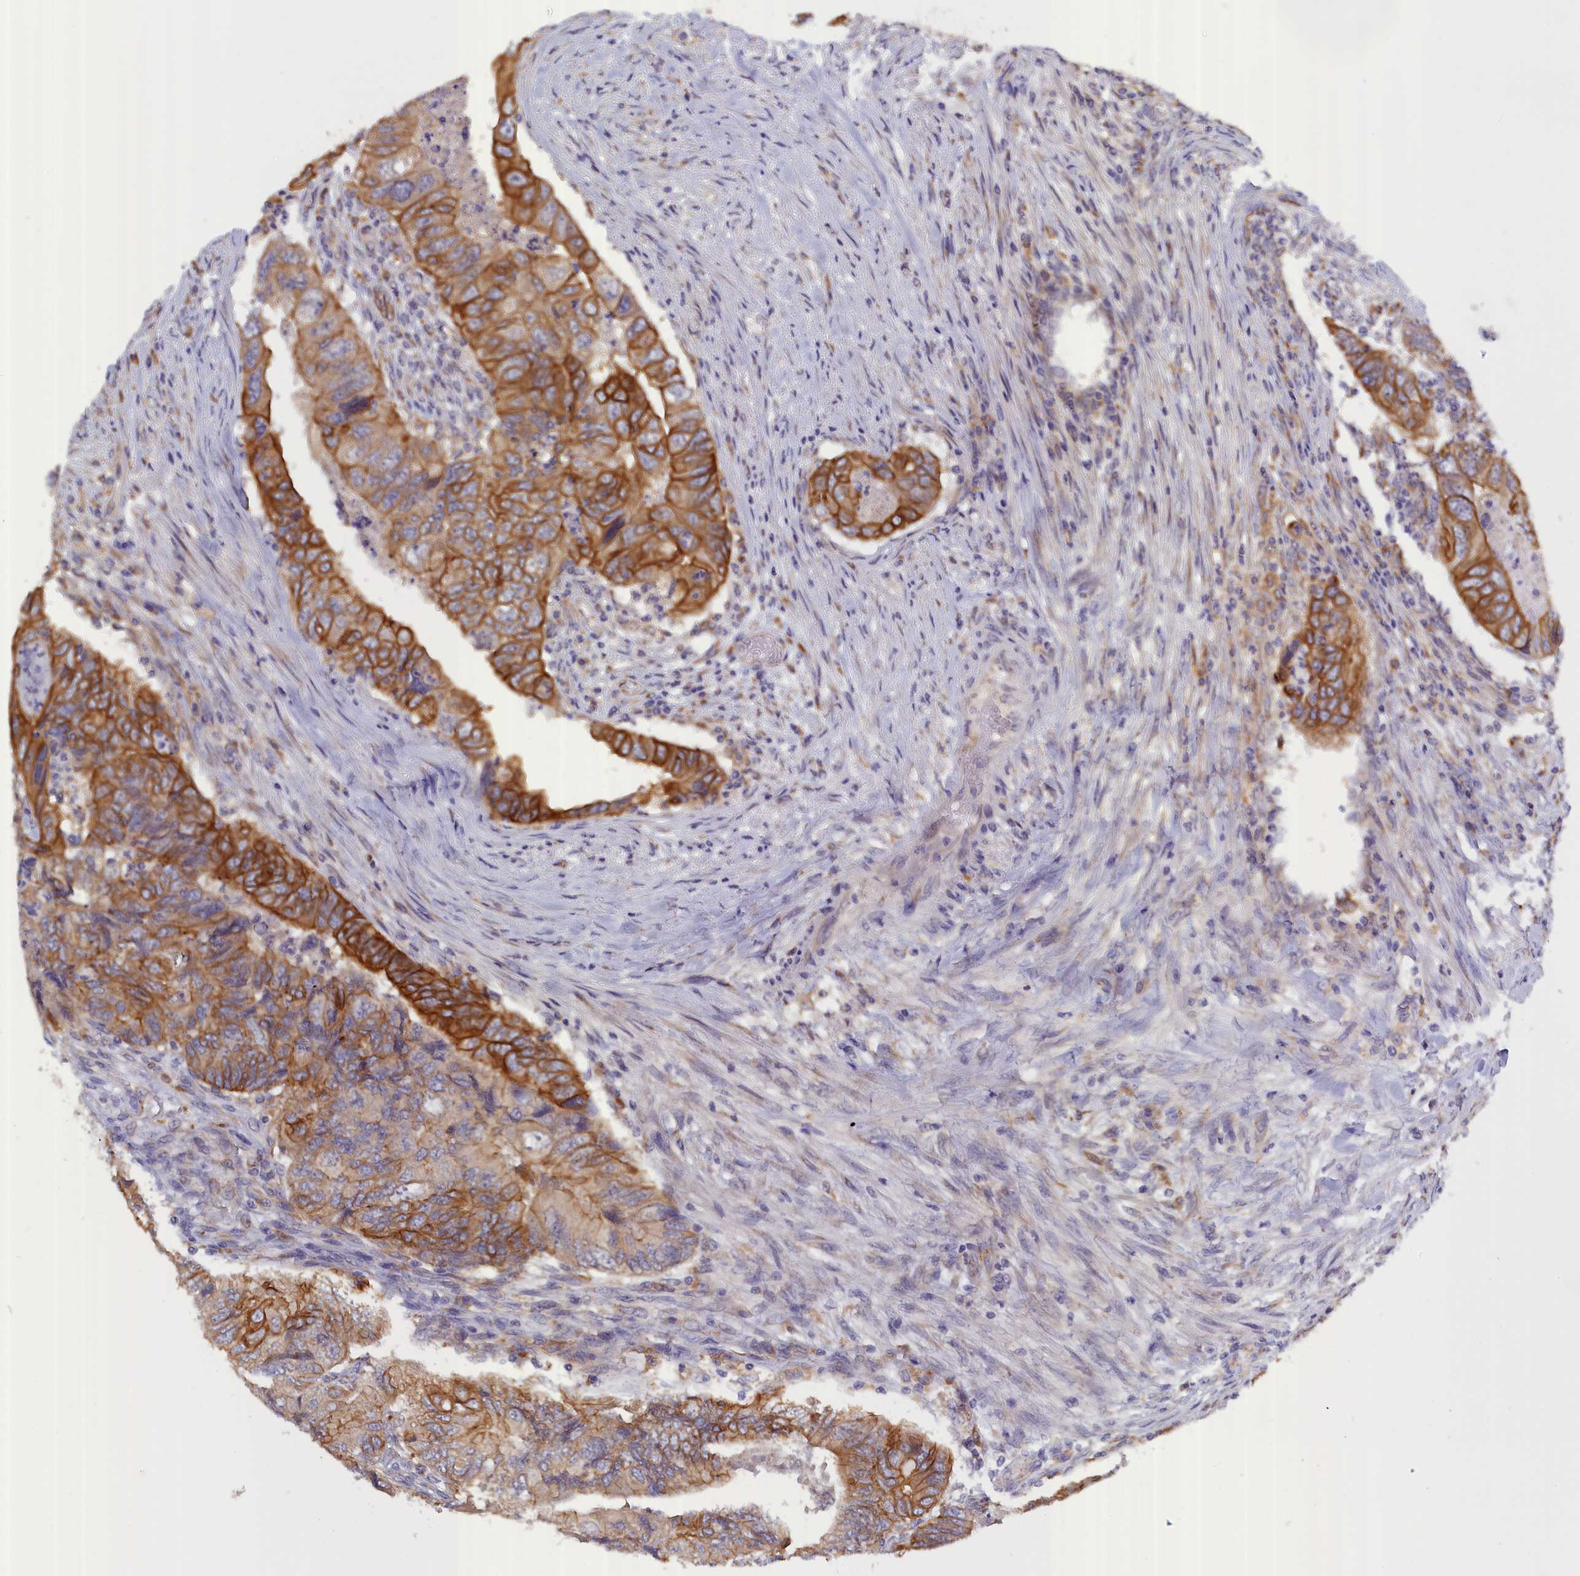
{"staining": {"intensity": "strong", "quantity": "25%-75%", "location": "cytoplasmic/membranous"}, "tissue": "colorectal cancer", "cell_type": "Tumor cells", "image_type": "cancer", "snomed": [{"axis": "morphology", "description": "Adenocarcinoma, NOS"}, {"axis": "topography", "description": "Rectum"}], "caption": "Adenocarcinoma (colorectal) stained with IHC displays strong cytoplasmic/membranous staining in about 25%-75% of tumor cells.", "gene": "COL19A1", "patient": {"sex": "male", "age": 63}}